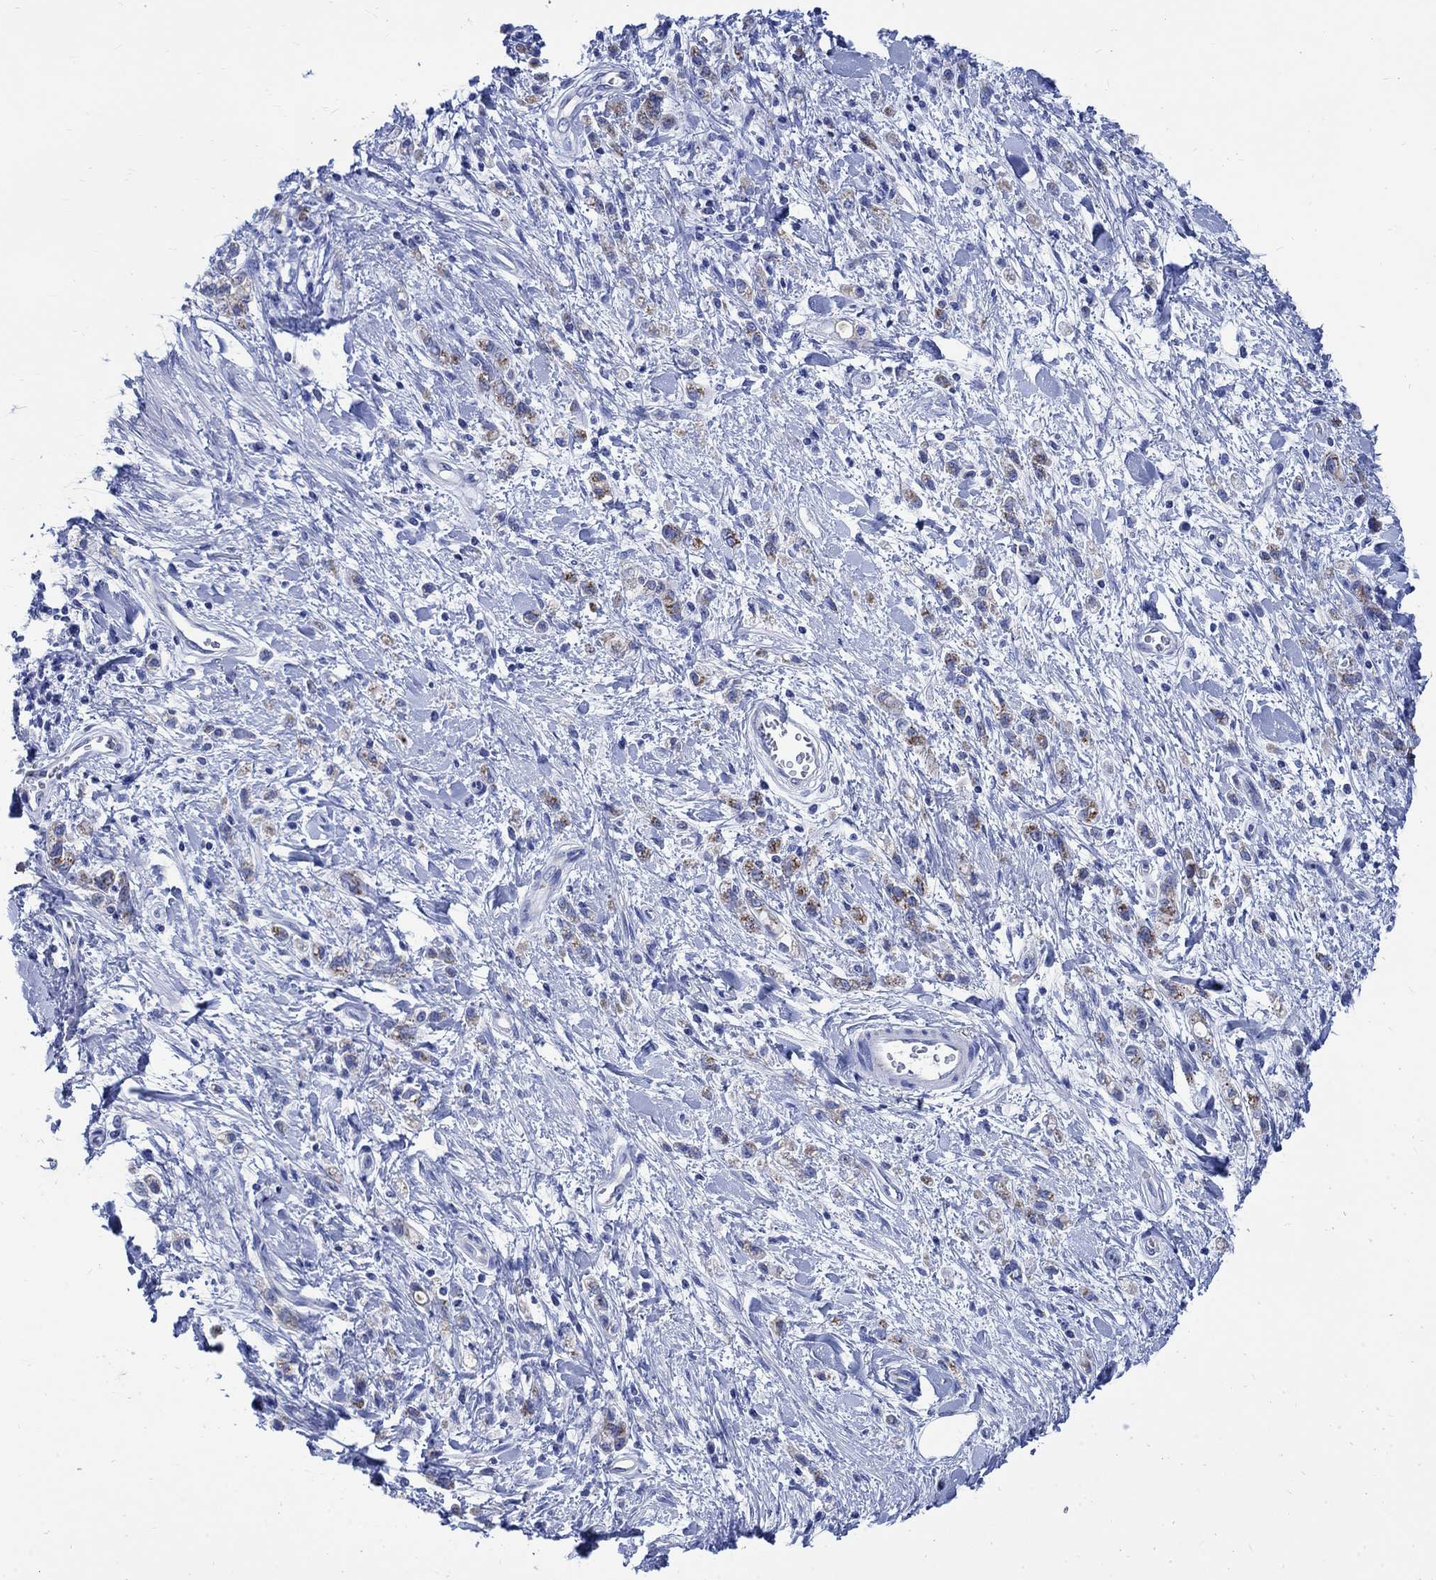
{"staining": {"intensity": "moderate", "quantity": "25%-75%", "location": "cytoplasmic/membranous"}, "tissue": "stomach cancer", "cell_type": "Tumor cells", "image_type": "cancer", "snomed": [{"axis": "morphology", "description": "Adenocarcinoma, NOS"}, {"axis": "topography", "description": "Stomach"}], "caption": "Immunohistochemistry of stomach cancer (adenocarcinoma) demonstrates medium levels of moderate cytoplasmic/membranous expression in approximately 25%-75% of tumor cells.", "gene": "CPLX2", "patient": {"sex": "male", "age": 77}}